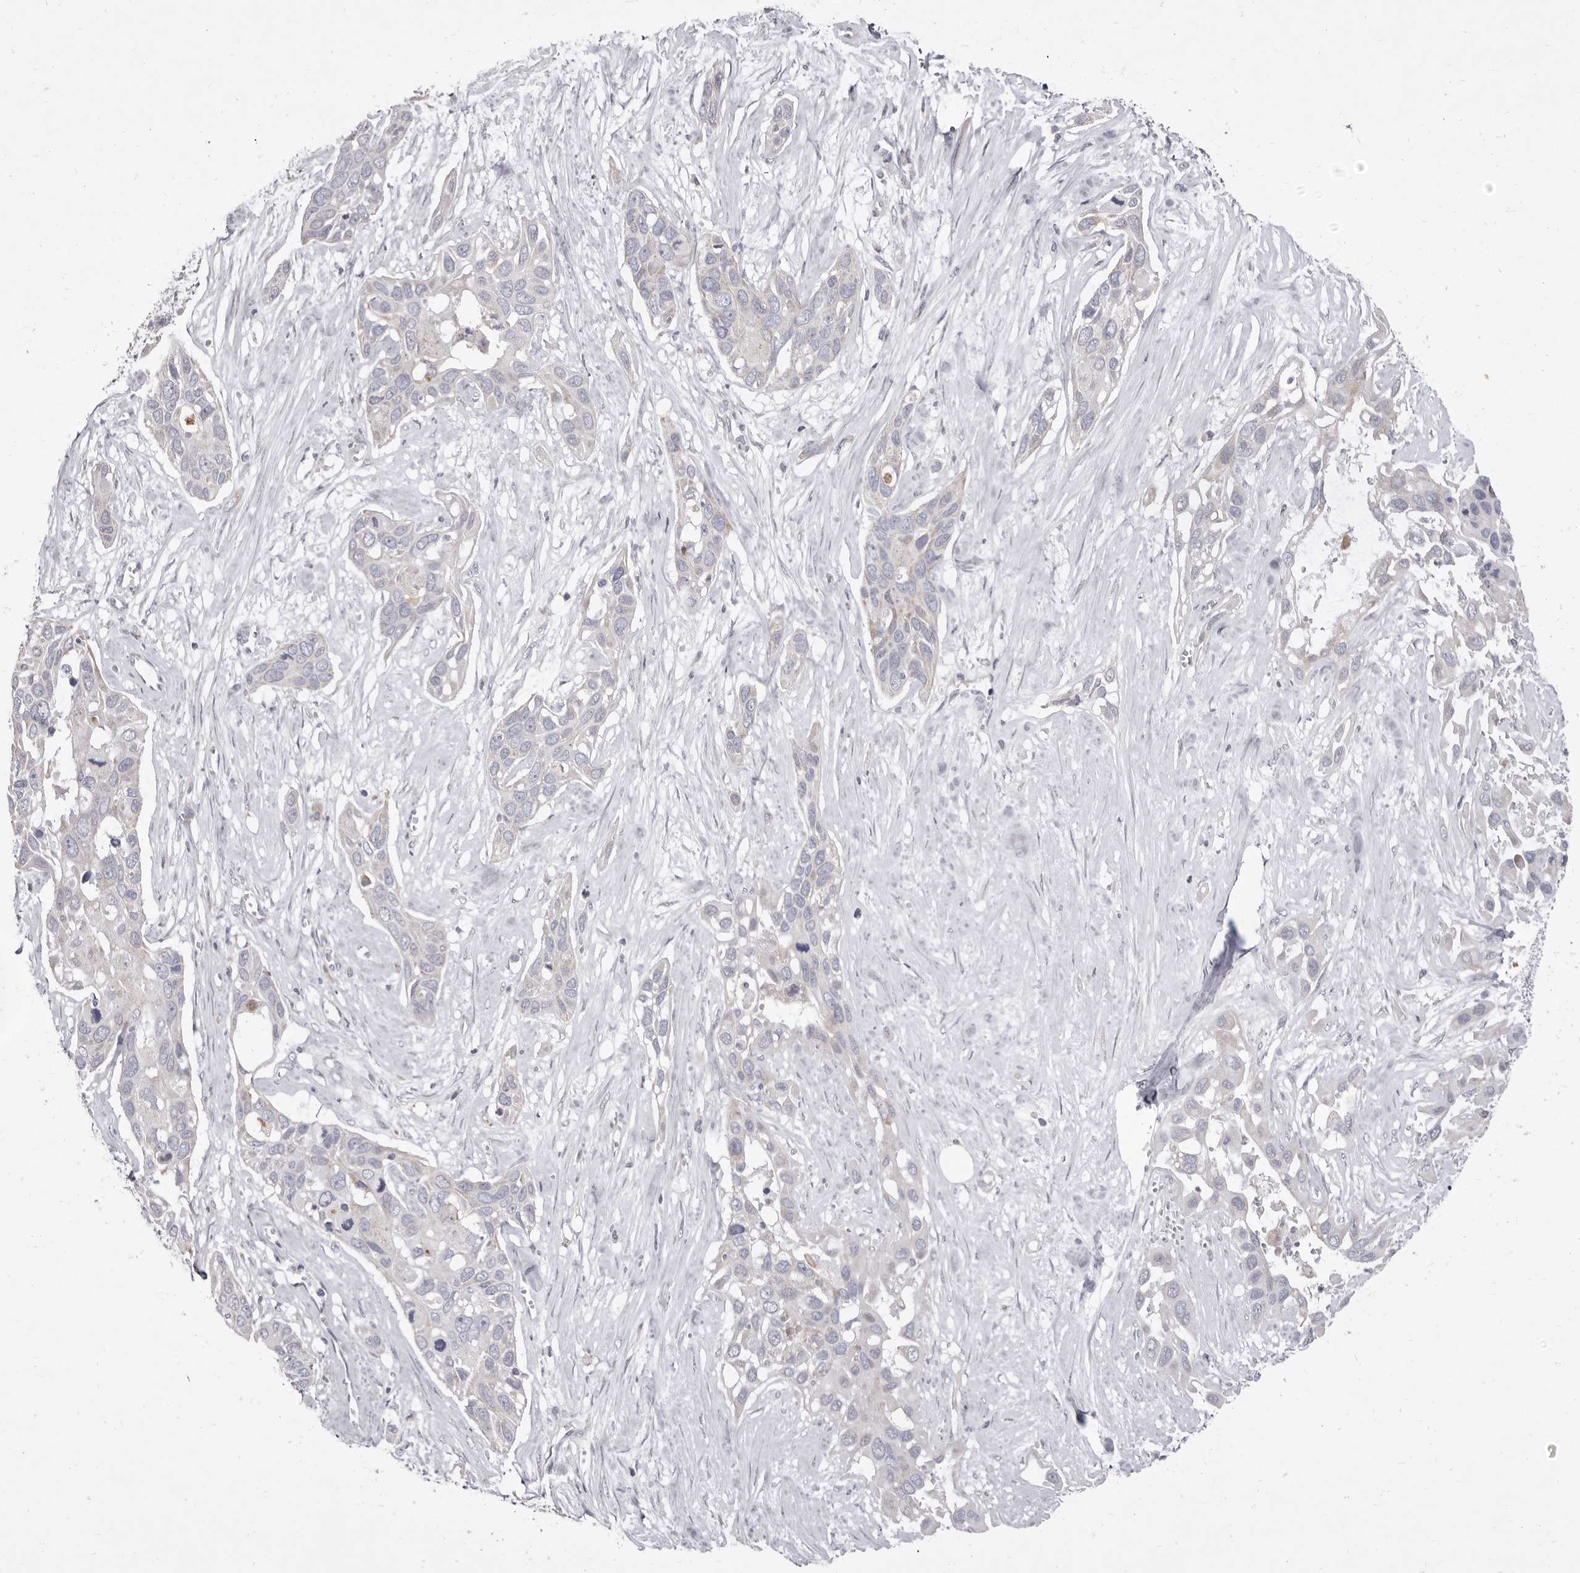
{"staining": {"intensity": "weak", "quantity": "25%-75%", "location": "cytoplasmic/membranous"}, "tissue": "pancreatic cancer", "cell_type": "Tumor cells", "image_type": "cancer", "snomed": [{"axis": "morphology", "description": "Adenocarcinoma, NOS"}, {"axis": "topography", "description": "Pancreas"}], "caption": "Weak cytoplasmic/membranous staining is present in about 25%-75% of tumor cells in pancreatic cancer (adenocarcinoma).", "gene": "CYP2E1", "patient": {"sex": "female", "age": 60}}